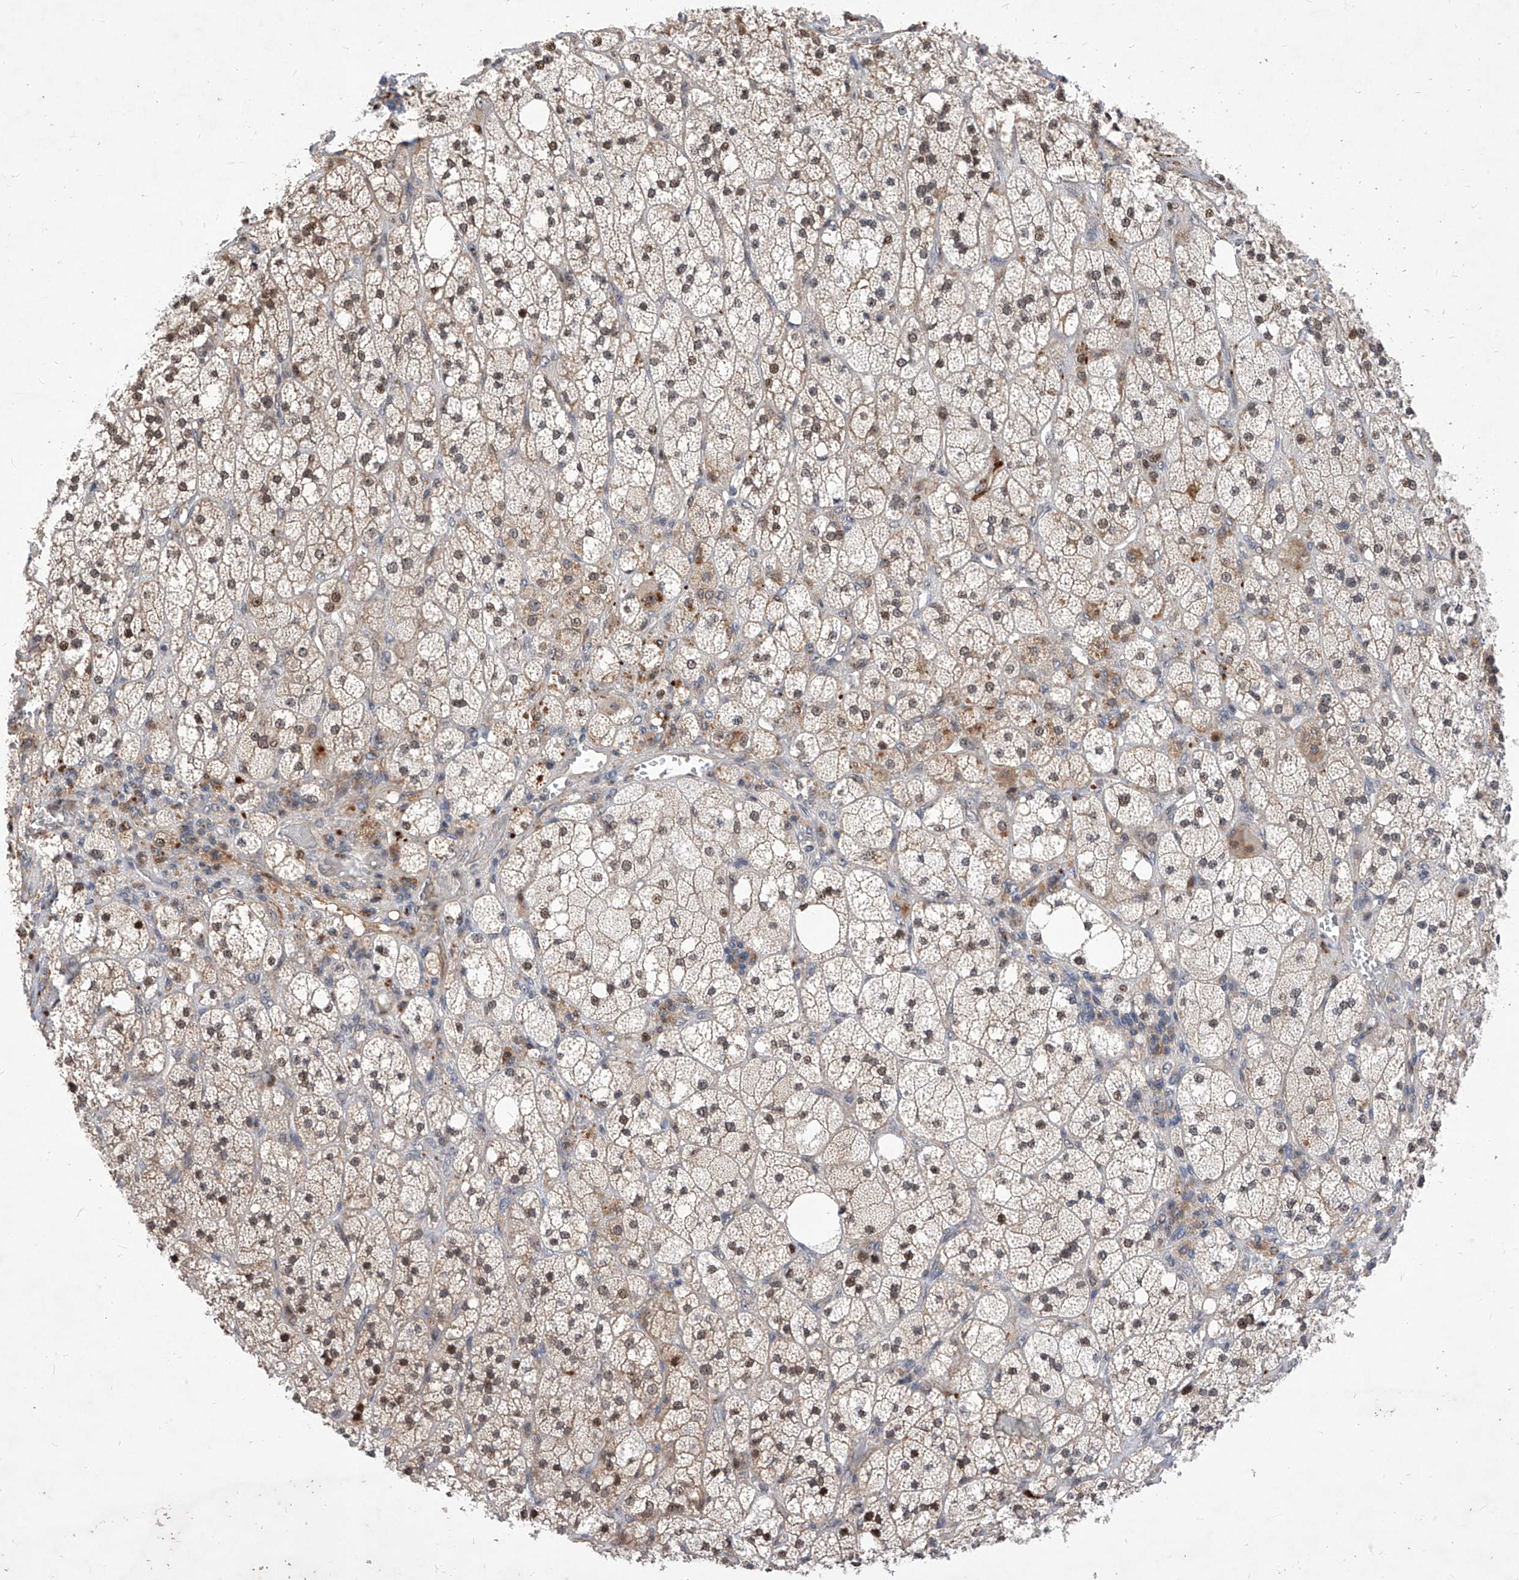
{"staining": {"intensity": "strong", "quantity": "25%-75%", "location": "cytoplasmic/membranous,nuclear"}, "tissue": "adrenal gland", "cell_type": "Glandular cells", "image_type": "normal", "snomed": [{"axis": "morphology", "description": "Normal tissue, NOS"}, {"axis": "topography", "description": "Adrenal gland"}], "caption": "Adrenal gland stained with a brown dye shows strong cytoplasmic/membranous,nuclear positive positivity in about 25%-75% of glandular cells.", "gene": "LGR4", "patient": {"sex": "male", "age": 61}}